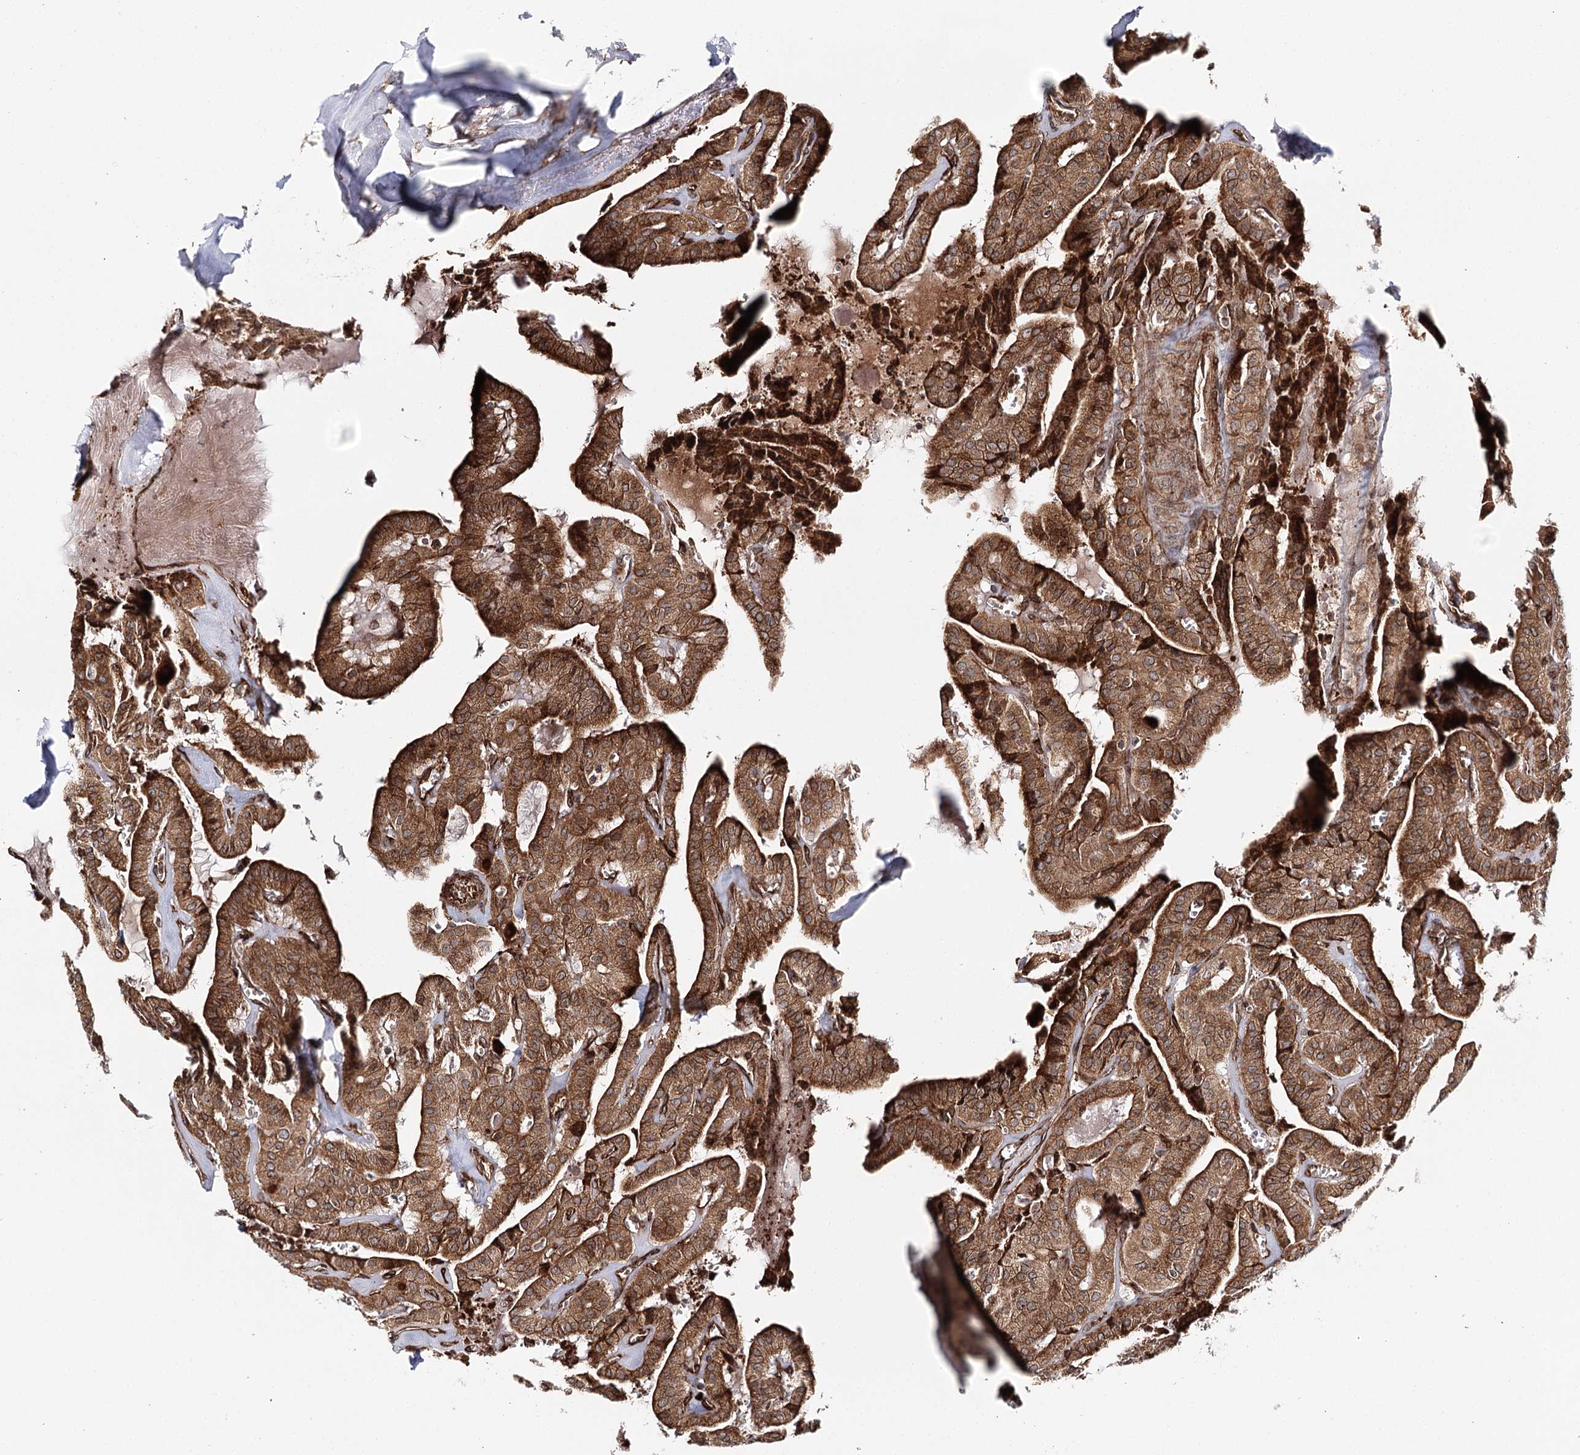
{"staining": {"intensity": "moderate", "quantity": ">75%", "location": "cytoplasmic/membranous"}, "tissue": "thyroid cancer", "cell_type": "Tumor cells", "image_type": "cancer", "snomed": [{"axis": "morphology", "description": "Papillary adenocarcinoma, NOS"}, {"axis": "topography", "description": "Thyroid gland"}], "caption": "Human papillary adenocarcinoma (thyroid) stained with a protein marker demonstrates moderate staining in tumor cells.", "gene": "MKNK1", "patient": {"sex": "male", "age": 52}}